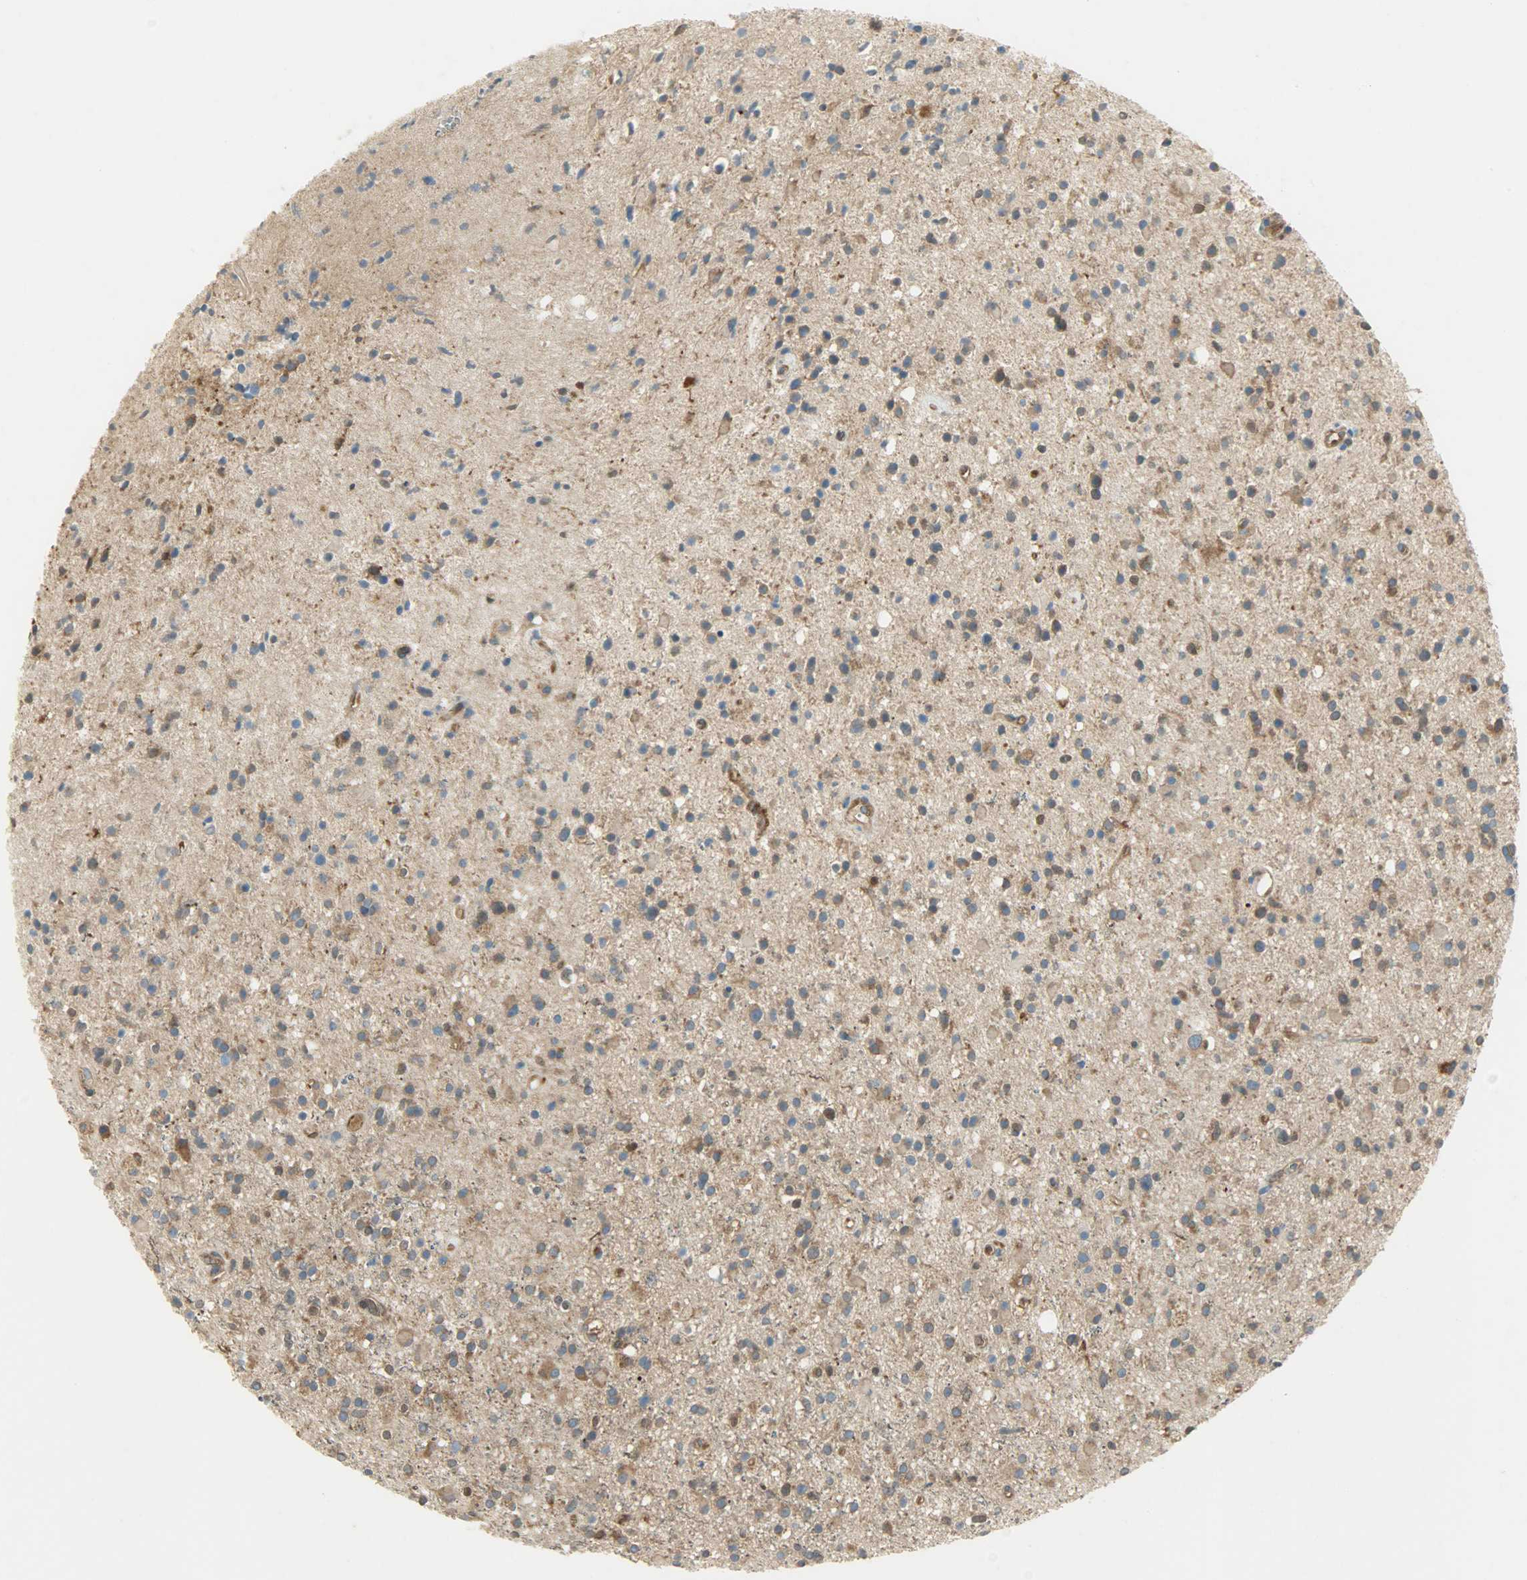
{"staining": {"intensity": "moderate", "quantity": ">75%", "location": "cytoplasmic/membranous"}, "tissue": "glioma", "cell_type": "Tumor cells", "image_type": "cancer", "snomed": [{"axis": "morphology", "description": "Glioma, malignant, High grade"}, {"axis": "topography", "description": "Brain"}], "caption": "Glioma stained with DAB (3,3'-diaminobenzidine) immunohistochemistry displays medium levels of moderate cytoplasmic/membranous positivity in approximately >75% of tumor cells.", "gene": "TSC22D2", "patient": {"sex": "male", "age": 33}}